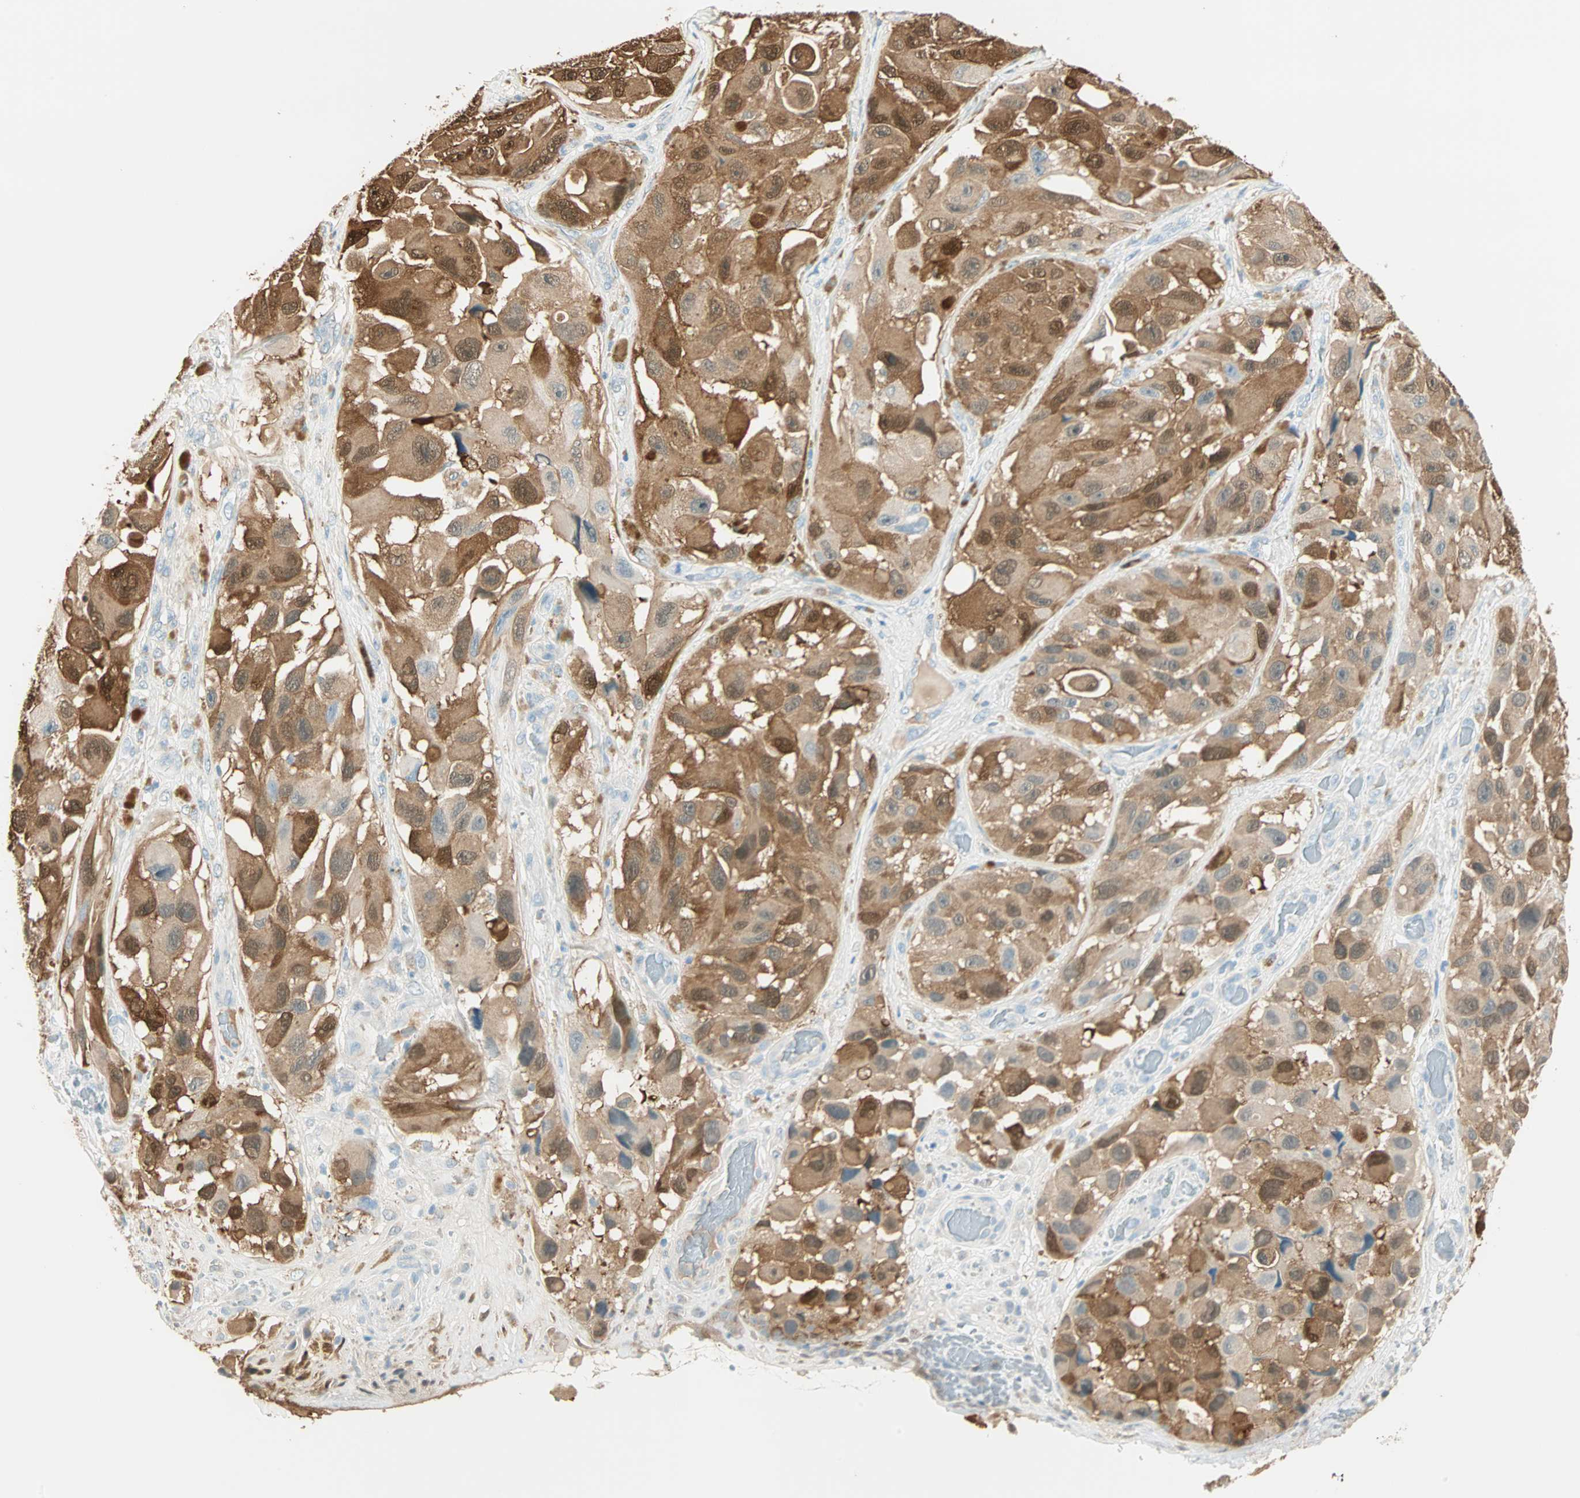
{"staining": {"intensity": "strong", "quantity": ">75%", "location": "cytoplasmic/membranous,nuclear"}, "tissue": "melanoma", "cell_type": "Tumor cells", "image_type": "cancer", "snomed": [{"axis": "morphology", "description": "Malignant melanoma, NOS"}, {"axis": "topography", "description": "Skin"}], "caption": "Malignant melanoma tissue demonstrates strong cytoplasmic/membranous and nuclear positivity in about >75% of tumor cells", "gene": "S100A1", "patient": {"sex": "female", "age": 73}}